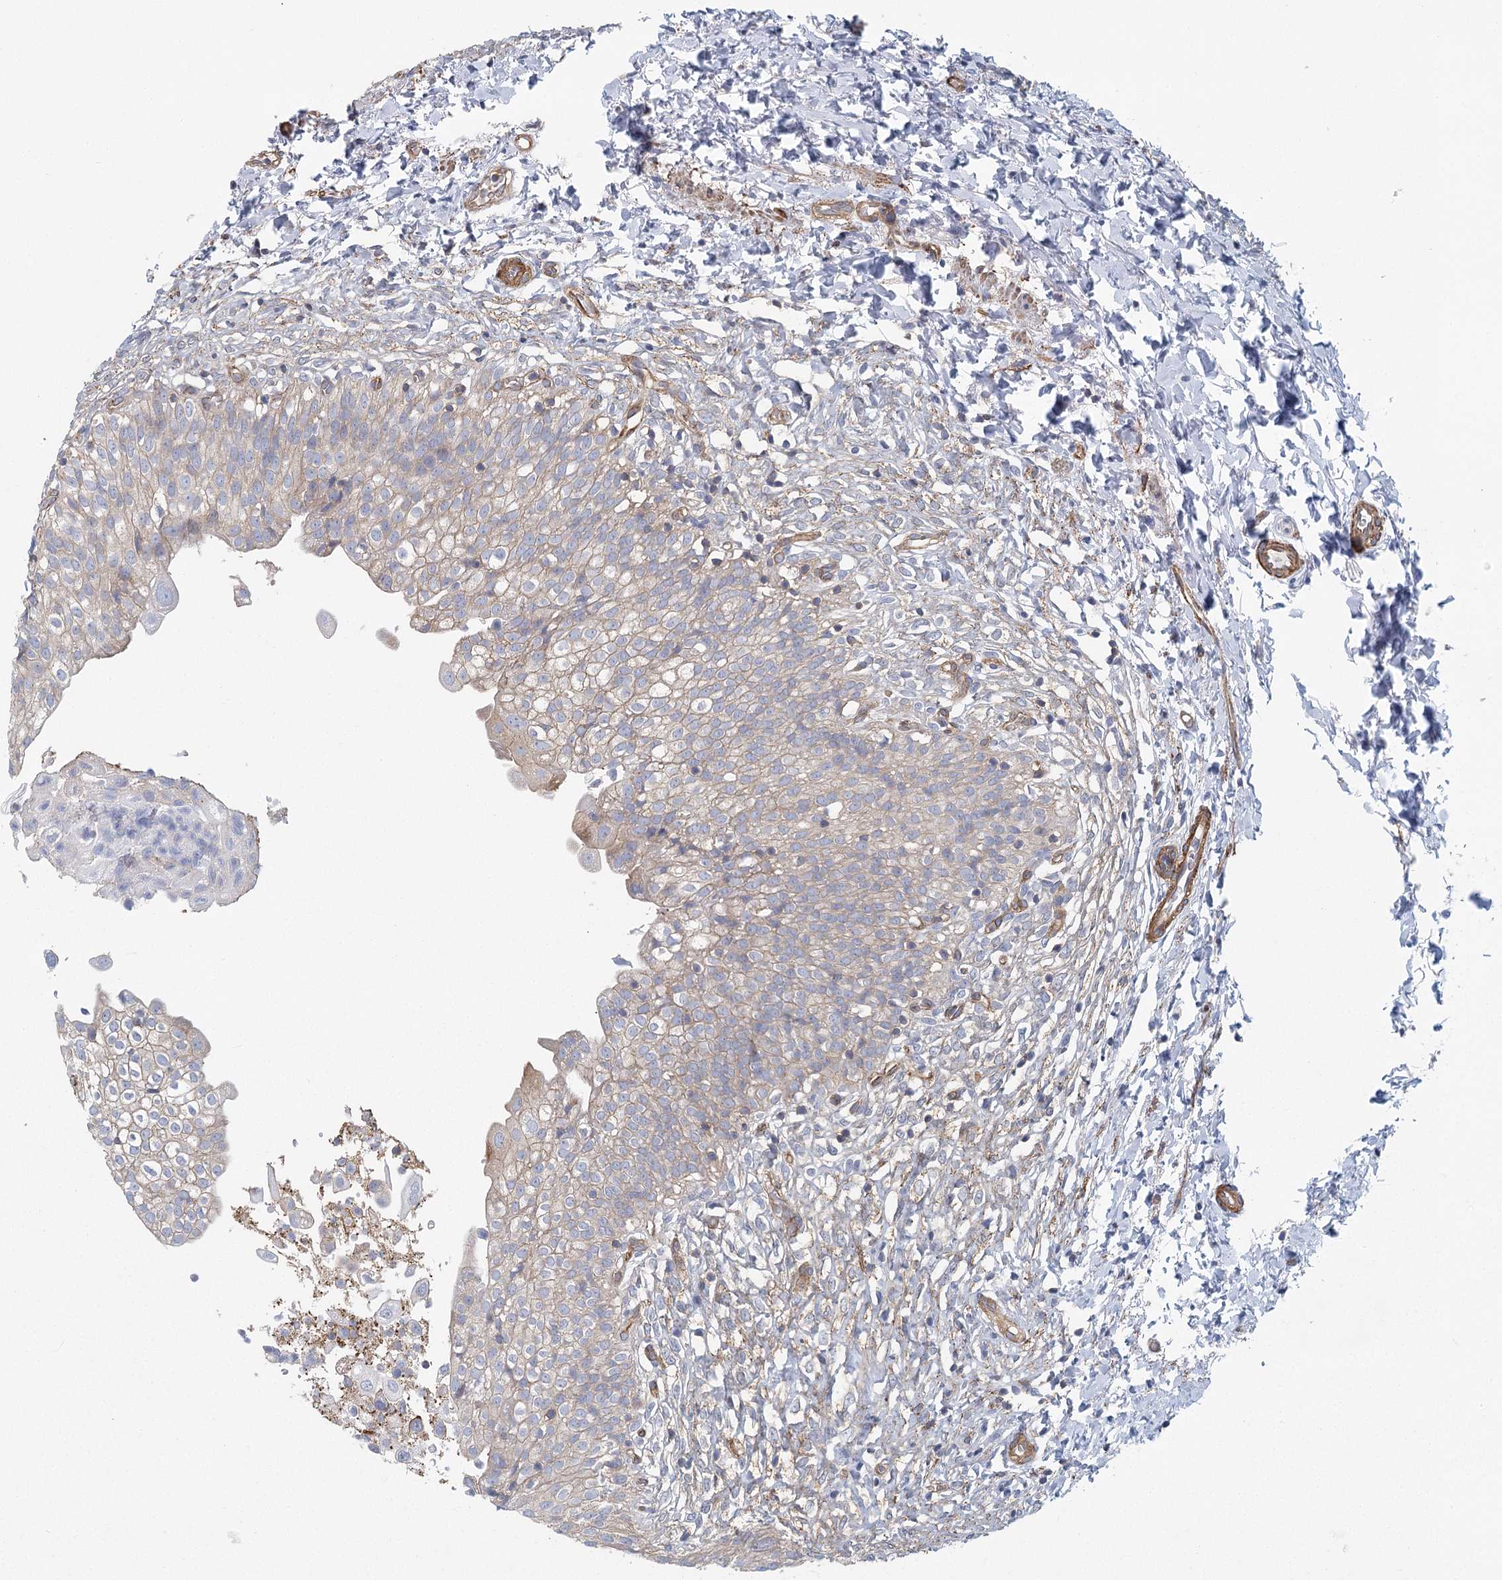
{"staining": {"intensity": "moderate", "quantity": "25%-75%", "location": "cytoplasmic/membranous"}, "tissue": "urinary bladder", "cell_type": "Urothelial cells", "image_type": "normal", "snomed": [{"axis": "morphology", "description": "Normal tissue, NOS"}, {"axis": "topography", "description": "Urinary bladder"}], "caption": "IHC (DAB) staining of normal human urinary bladder displays moderate cytoplasmic/membranous protein expression in about 25%-75% of urothelial cells. (Stains: DAB in brown, nuclei in blue, Microscopy: brightfield microscopy at high magnification).", "gene": "IFT46", "patient": {"sex": "male", "age": 55}}